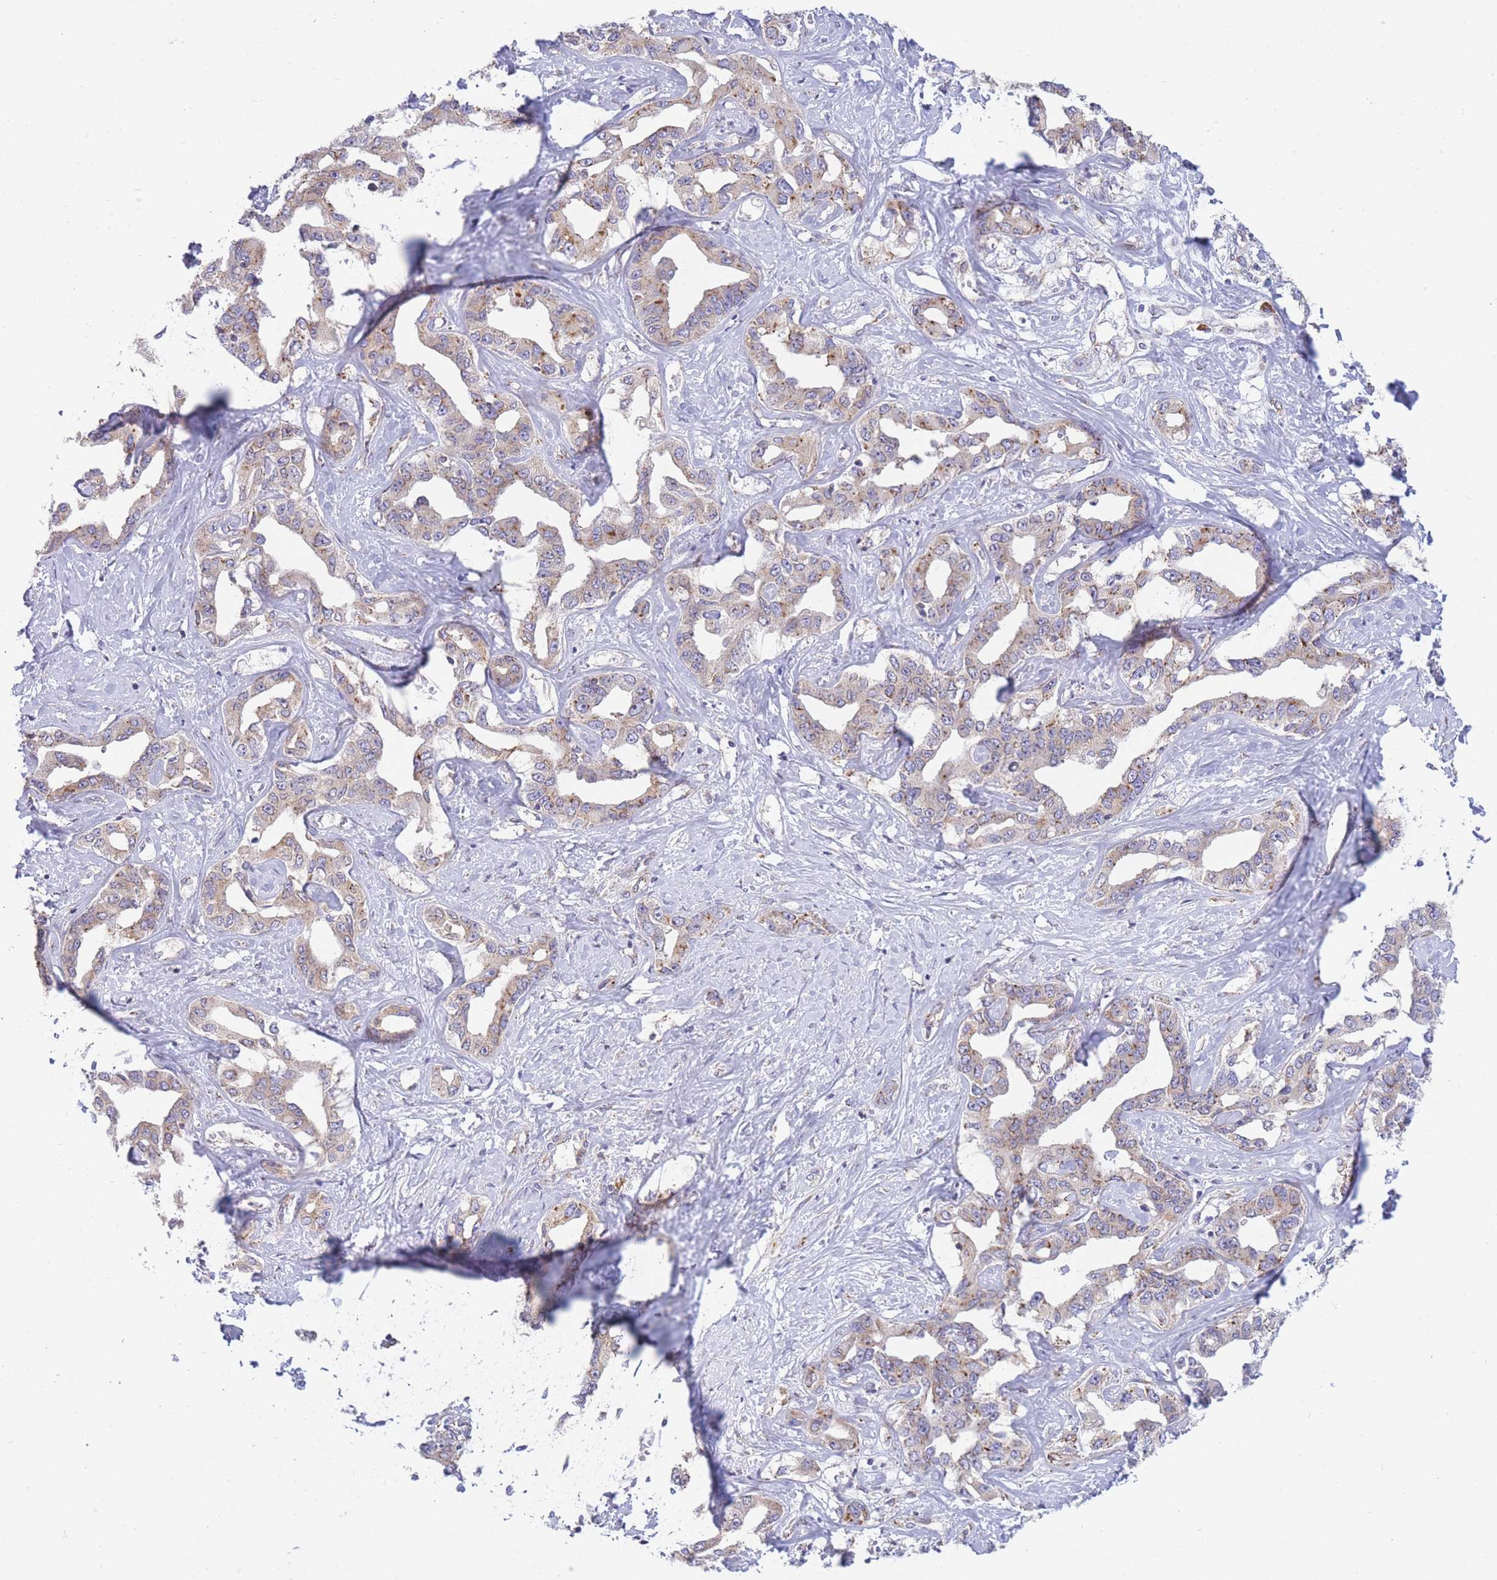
{"staining": {"intensity": "moderate", "quantity": "25%-75%", "location": "cytoplasmic/membranous"}, "tissue": "liver cancer", "cell_type": "Tumor cells", "image_type": "cancer", "snomed": [{"axis": "morphology", "description": "Cholangiocarcinoma"}, {"axis": "topography", "description": "Liver"}], "caption": "Cholangiocarcinoma (liver) stained for a protein (brown) exhibits moderate cytoplasmic/membranous positive positivity in about 25%-75% of tumor cells.", "gene": "COPG2", "patient": {"sex": "male", "age": 59}}